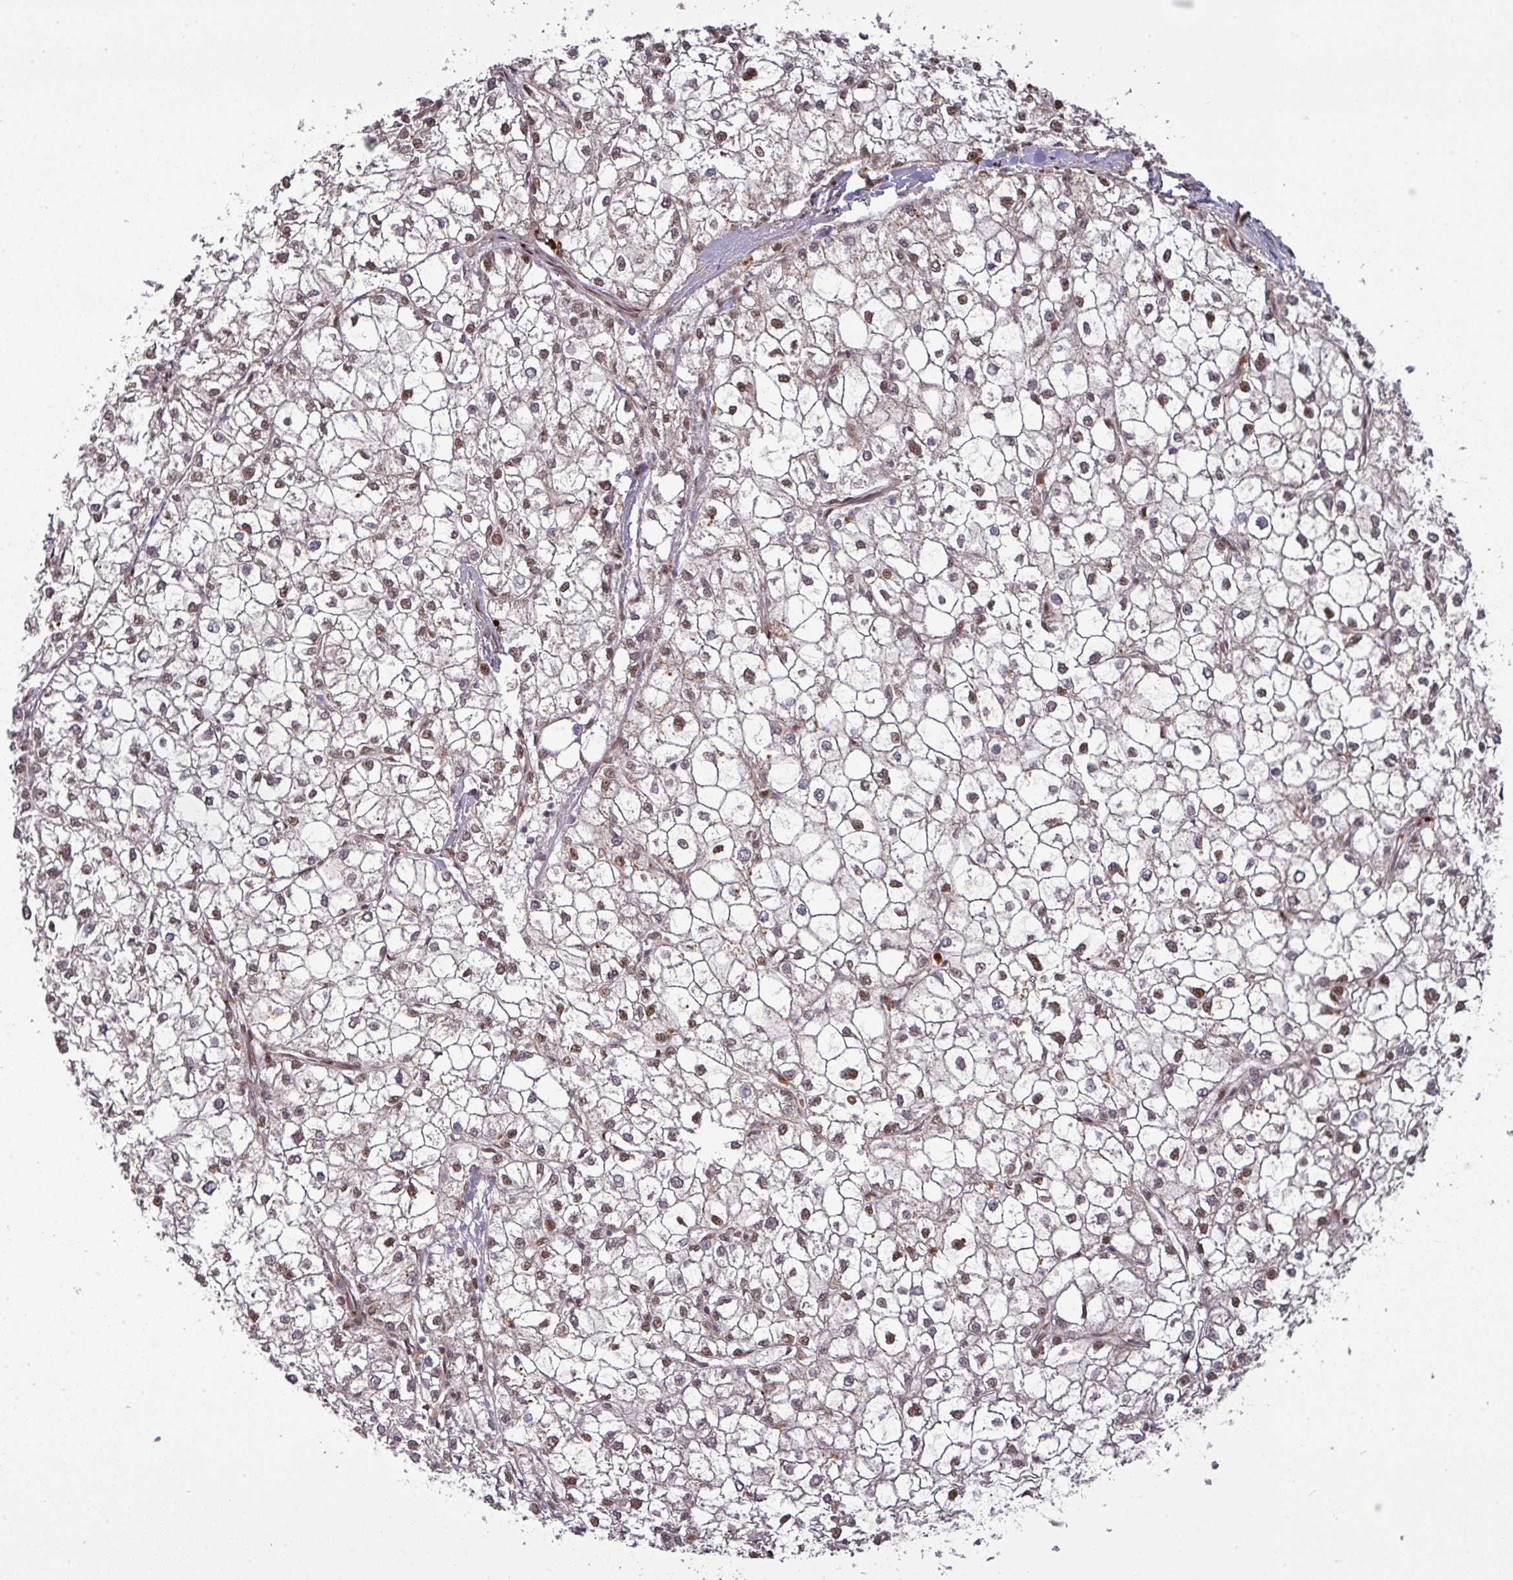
{"staining": {"intensity": "moderate", "quantity": "25%-75%", "location": "nuclear"}, "tissue": "liver cancer", "cell_type": "Tumor cells", "image_type": "cancer", "snomed": [{"axis": "morphology", "description": "Carcinoma, Hepatocellular, NOS"}, {"axis": "topography", "description": "Liver"}], "caption": "Protein analysis of liver cancer (hepatocellular carcinoma) tissue reveals moderate nuclear positivity in about 25%-75% of tumor cells.", "gene": "CIC", "patient": {"sex": "female", "age": 43}}